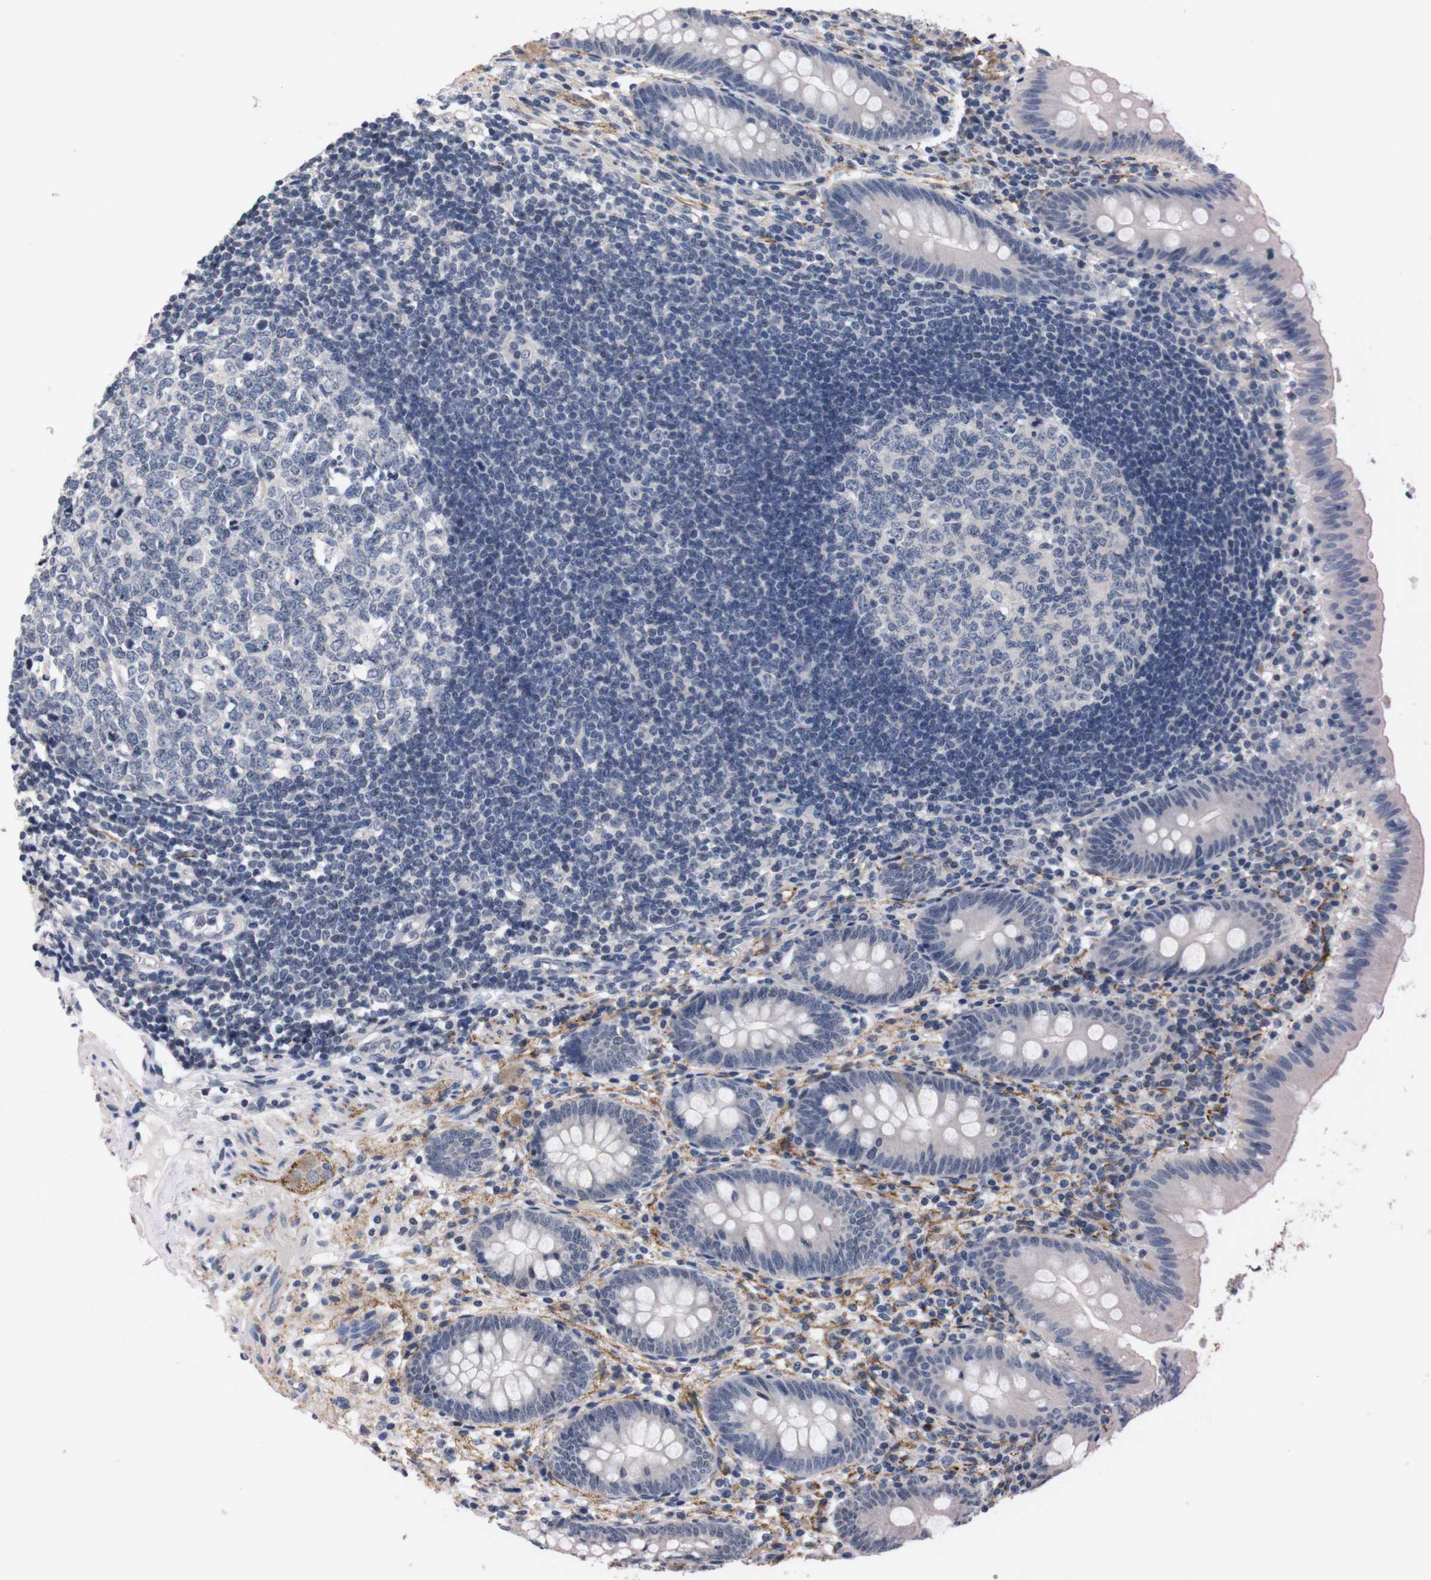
{"staining": {"intensity": "negative", "quantity": "none", "location": "none"}, "tissue": "appendix", "cell_type": "Glandular cells", "image_type": "normal", "snomed": [{"axis": "morphology", "description": "Normal tissue, NOS"}, {"axis": "topography", "description": "Appendix"}], "caption": "Glandular cells are negative for brown protein staining in benign appendix. (IHC, brightfield microscopy, high magnification).", "gene": "TNFRSF21", "patient": {"sex": "male", "age": 56}}